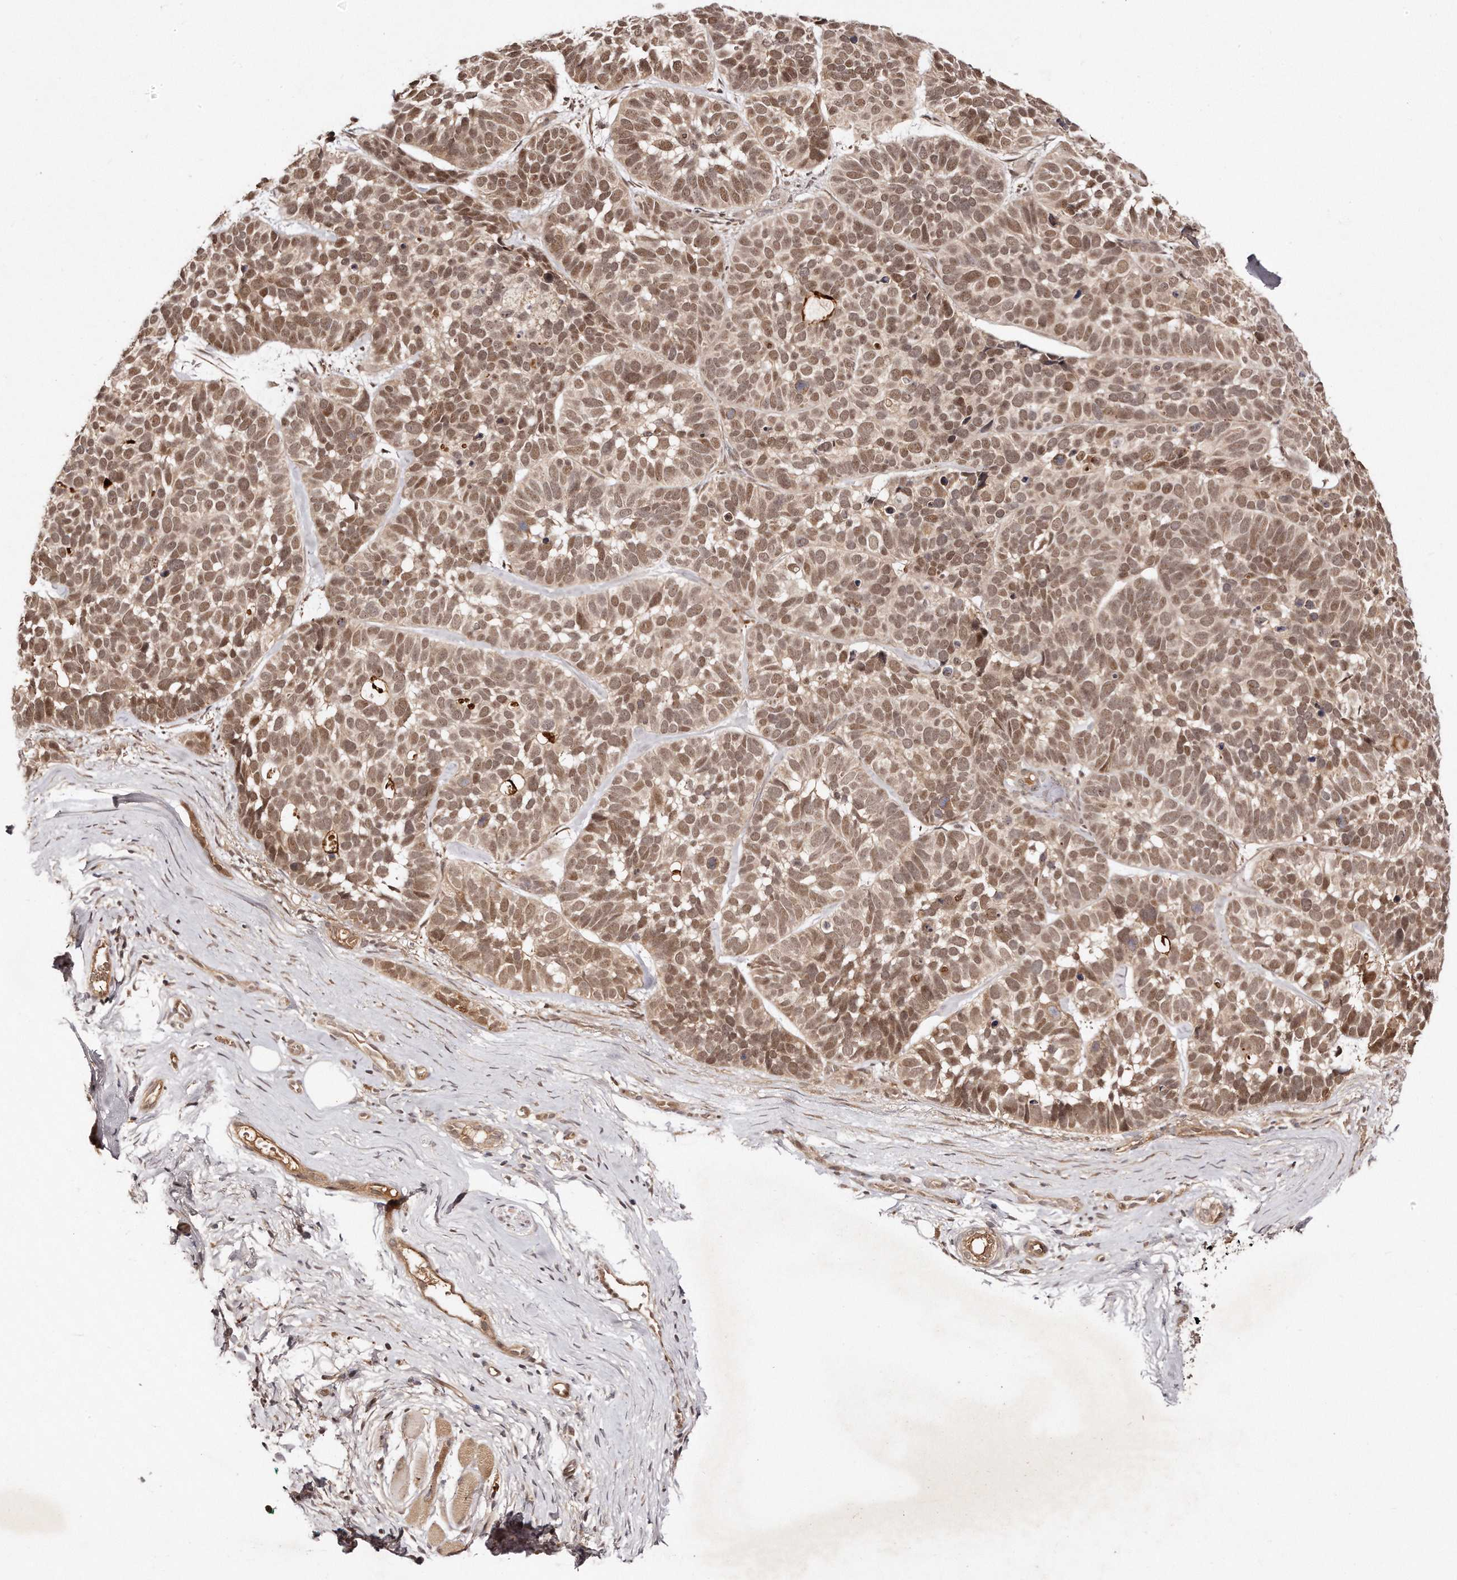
{"staining": {"intensity": "moderate", "quantity": ">75%", "location": "nuclear"}, "tissue": "skin cancer", "cell_type": "Tumor cells", "image_type": "cancer", "snomed": [{"axis": "morphology", "description": "Basal cell carcinoma"}, {"axis": "topography", "description": "Skin"}], "caption": "Skin cancer (basal cell carcinoma) stained for a protein (brown) exhibits moderate nuclear positive positivity in approximately >75% of tumor cells.", "gene": "SOX4", "patient": {"sex": "male", "age": 62}}